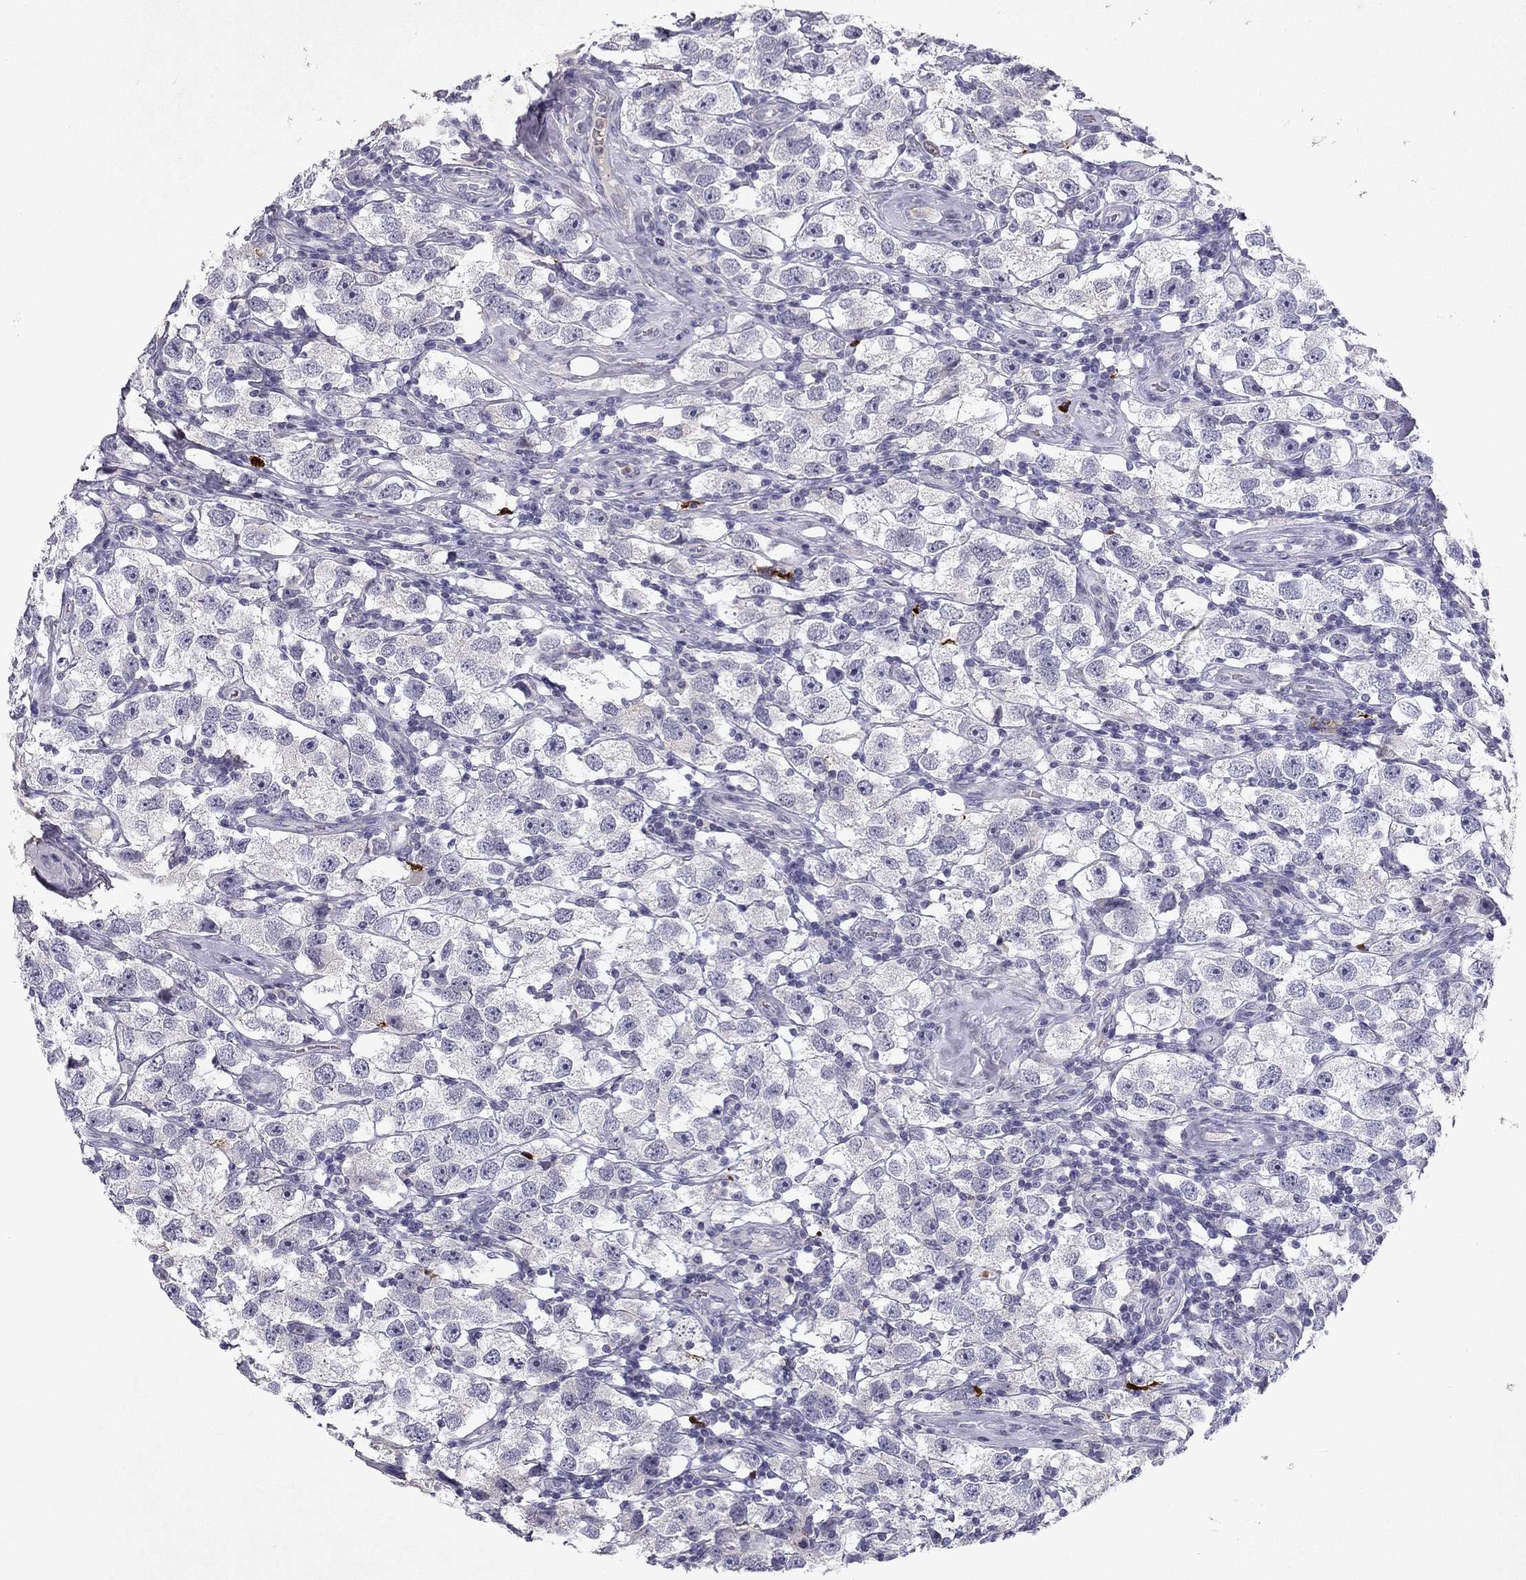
{"staining": {"intensity": "negative", "quantity": "none", "location": "none"}, "tissue": "testis cancer", "cell_type": "Tumor cells", "image_type": "cancer", "snomed": [{"axis": "morphology", "description": "Seminoma, NOS"}, {"axis": "topography", "description": "Testis"}], "caption": "This is an immunohistochemistry image of human testis seminoma. There is no staining in tumor cells.", "gene": "SLC6A4", "patient": {"sex": "male", "age": 26}}